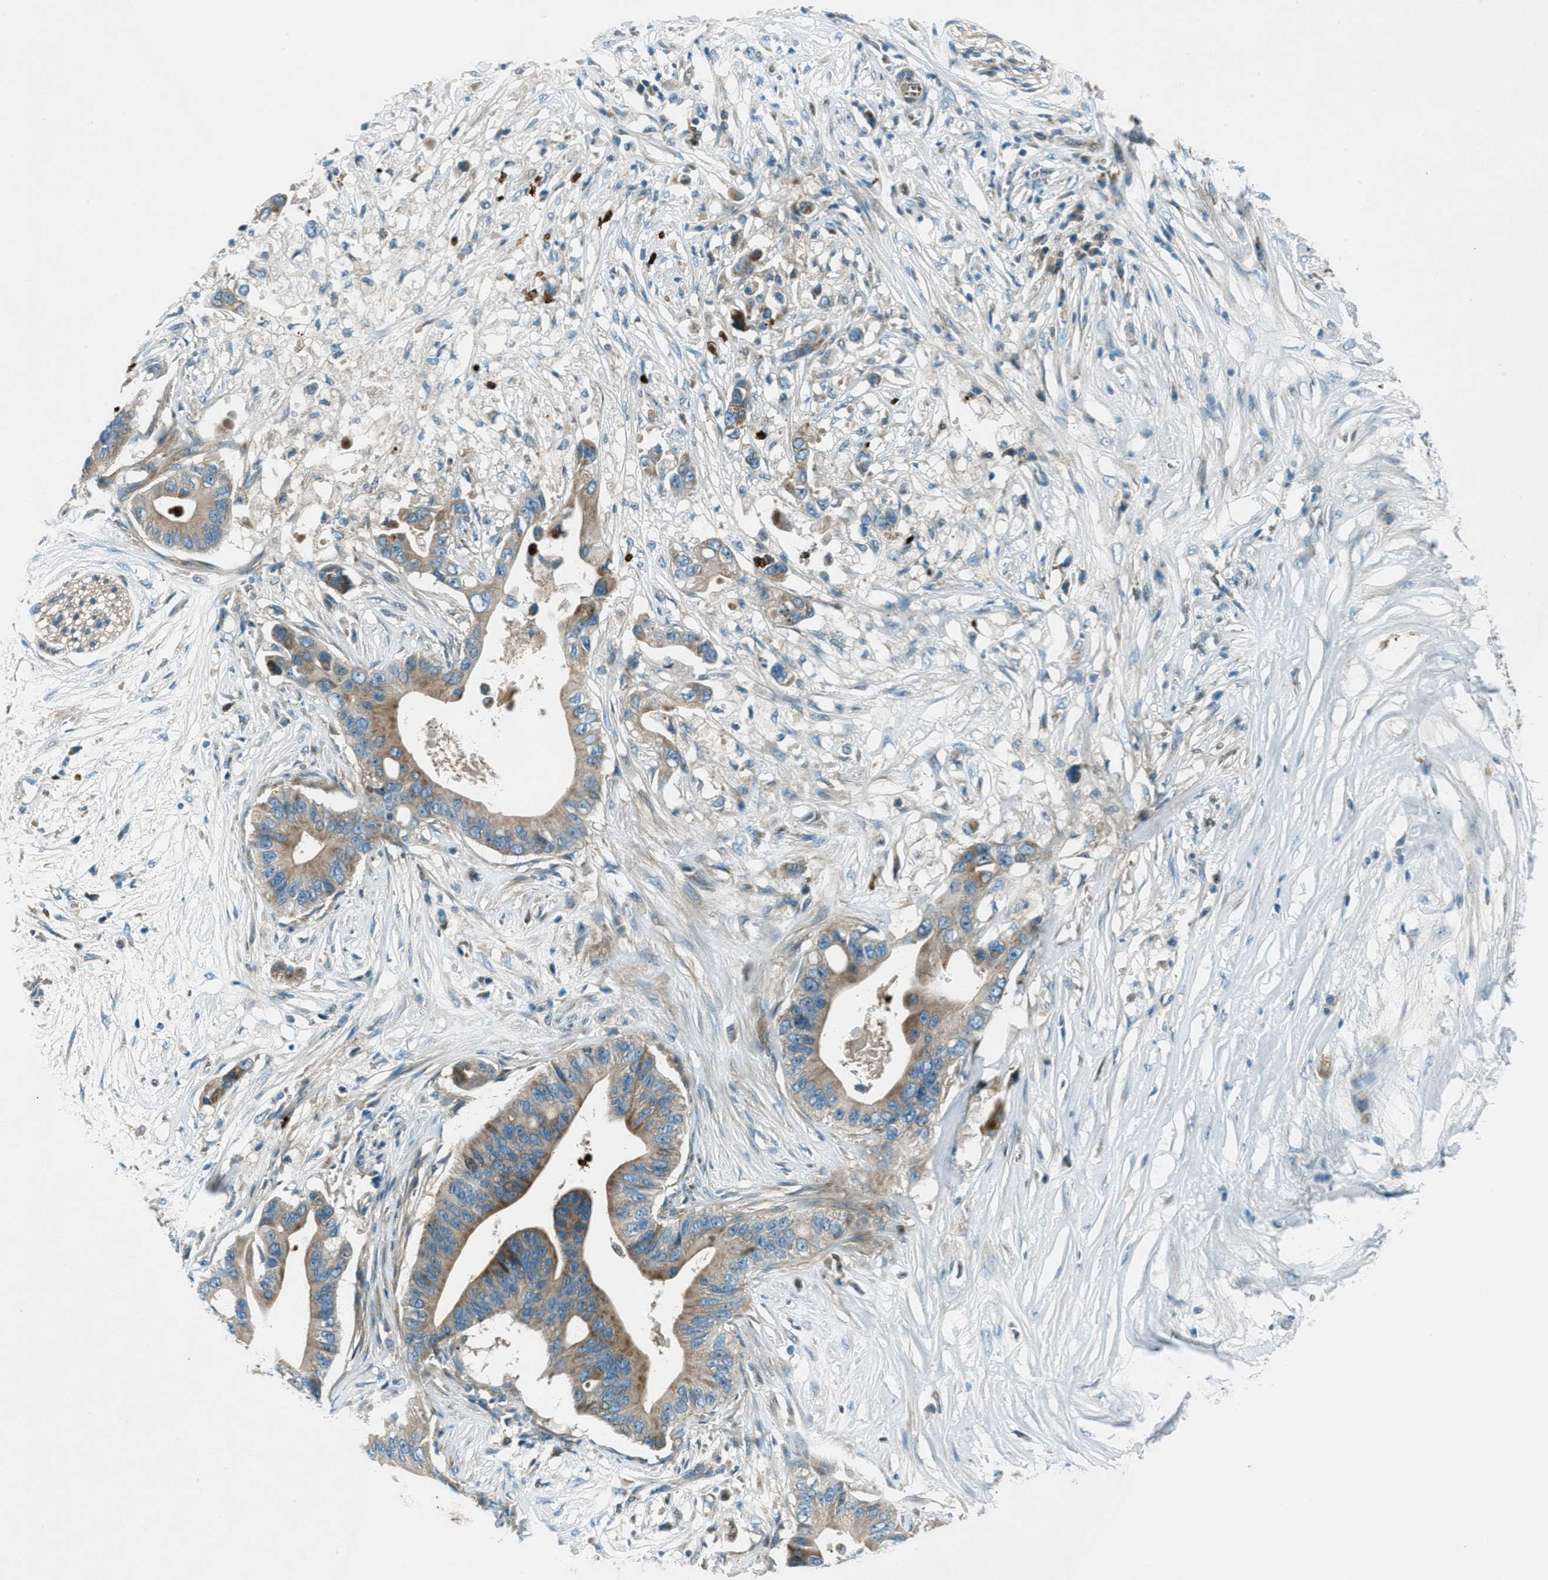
{"staining": {"intensity": "moderate", "quantity": ">75%", "location": "cytoplasmic/membranous"}, "tissue": "pancreatic cancer", "cell_type": "Tumor cells", "image_type": "cancer", "snomed": [{"axis": "morphology", "description": "Adenocarcinoma, NOS"}, {"axis": "topography", "description": "Pancreas"}], "caption": "DAB immunohistochemical staining of pancreatic cancer exhibits moderate cytoplasmic/membranous protein expression in approximately >75% of tumor cells.", "gene": "FAR1", "patient": {"sex": "male", "age": 77}}